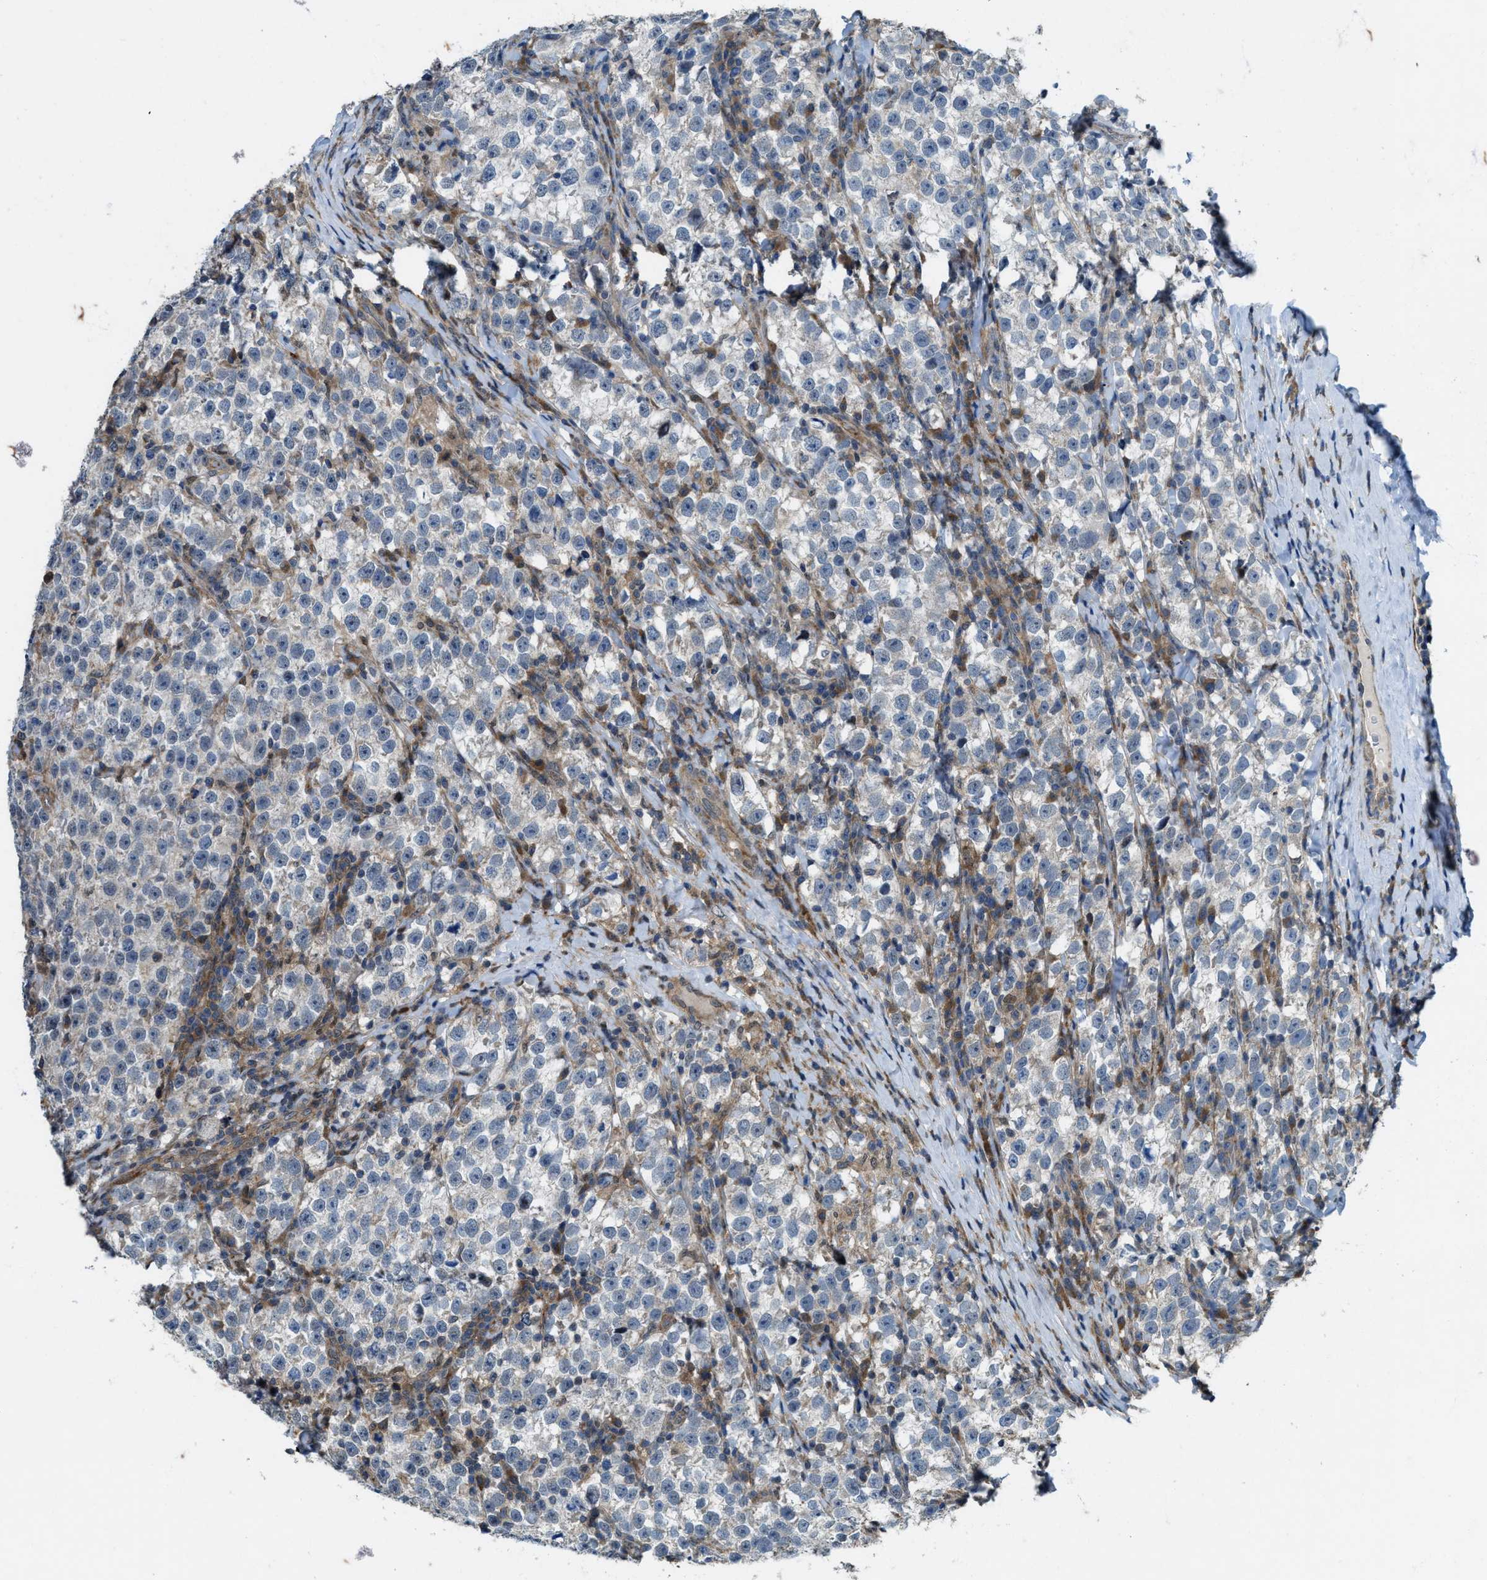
{"staining": {"intensity": "negative", "quantity": "none", "location": "none"}, "tissue": "testis cancer", "cell_type": "Tumor cells", "image_type": "cancer", "snomed": [{"axis": "morphology", "description": "Normal tissue, NOS"}, {"axis": "morphology", "description": "Seminoma, NOS"}, {"axis": "topography", "description": "Testis"}], "caption": "Tumor cells are negative for protein expression in human testis cancer (seminoma).", "gene": "LRRC72", "patient": {"sex": "male", "age": 43}}